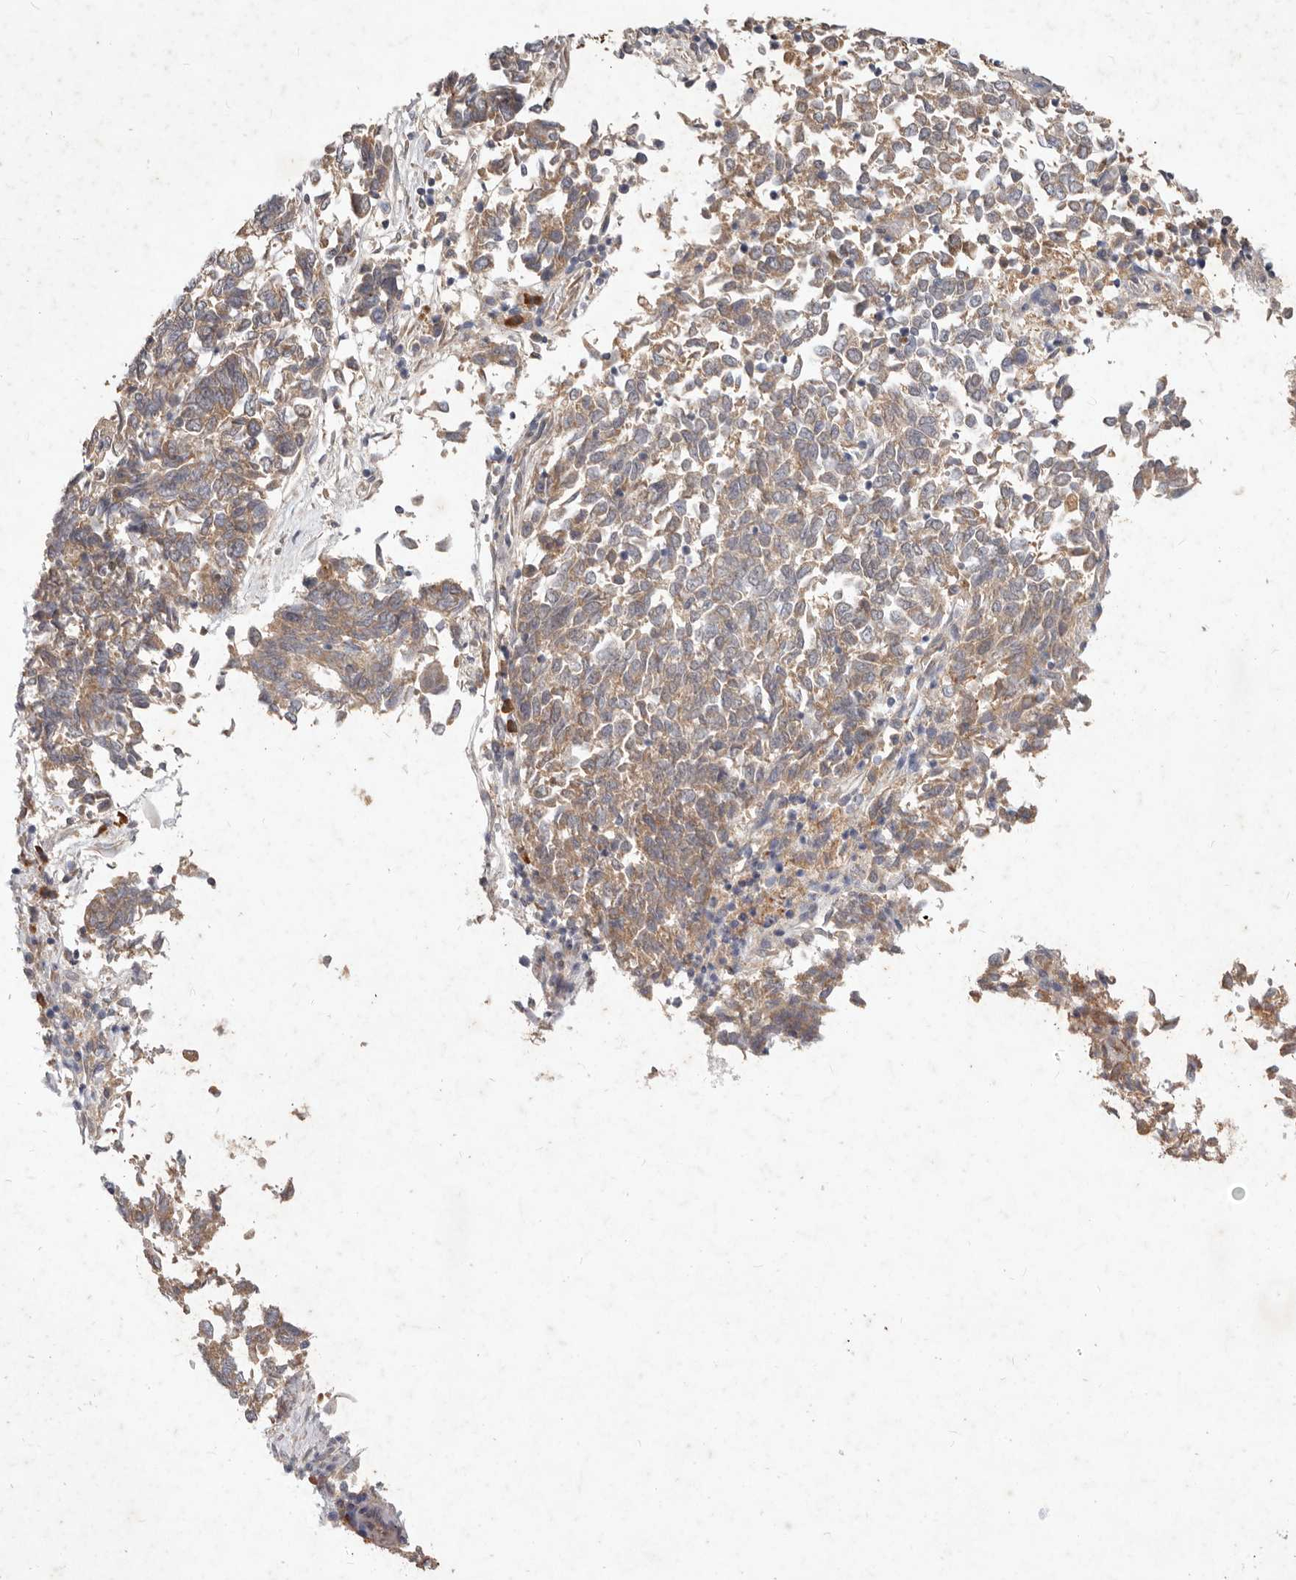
{"staining": {"intensity": "moderate", "quantity": ">75%", "location": "cytoplasmic/membranous"}, "tissue": "endometrial cancer", "cell_type": "Tumor cells", "image_type": "cancer", "snomed": [{"axis": "morphology", "description": "Adenocarcinoma, NOS"}, {"axis": "topography", "description": "Endometrium"}], "caption": "DAB (3,3'-diaminobenzidine) immunohistochemical staining of human endometrial cancer (adenocarcinoma) demonstrates moderate cytoplasmic/membranous protein positivity in approximately >75% of tumor cells.", "gene": "WDR77", "patient": {"sex": "female", "age": 80}}